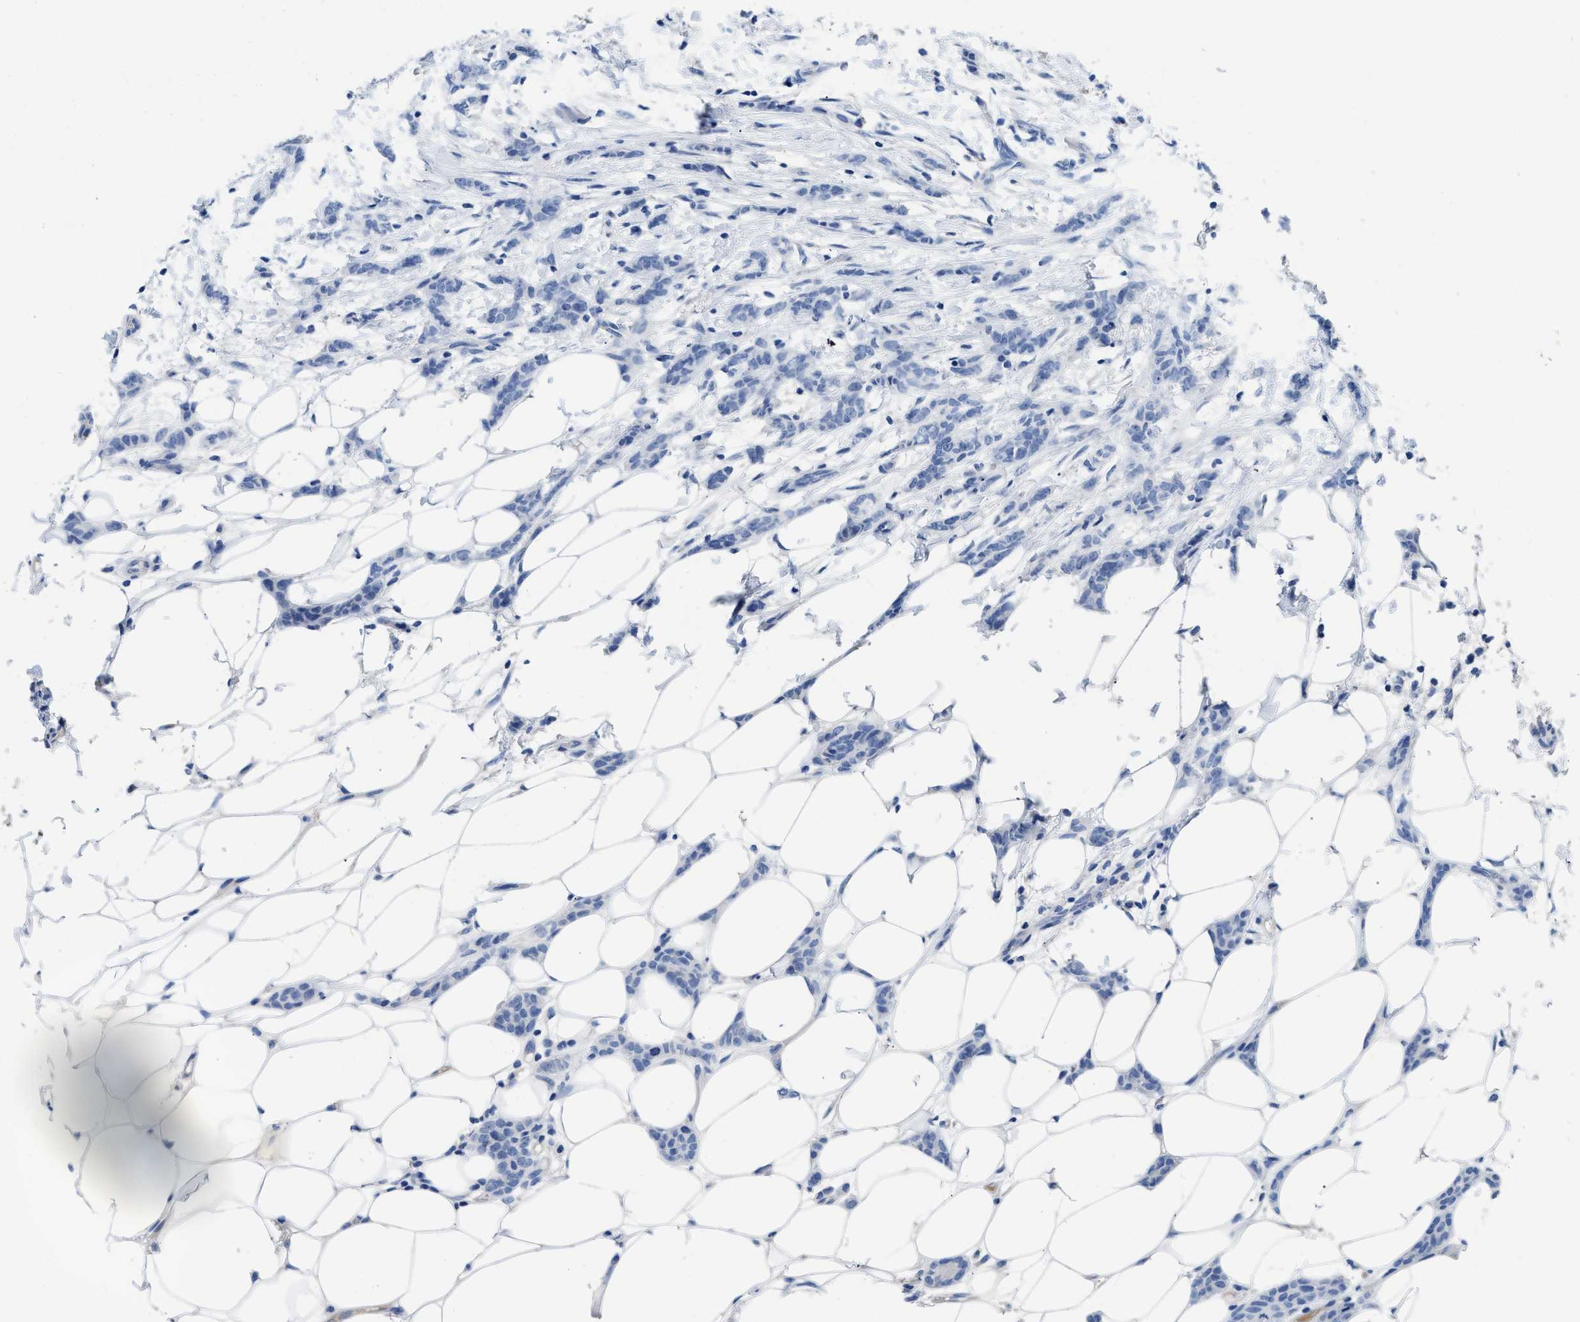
{"staining": {"intensity": "negative", "quantity": "none", "location": "none"}, "tissue": "breast cancer", "cell_type": "Tumor cells", "image_type": "cancer", "snomed": [{"axis": "morphology", "description": "Lobular carcinoma"}, {"axis": "topography", "description": "Skin"}, {"axis": "topography", "description": "Breast"}], "caption": "The histopathology image displays no significant expression in tumor cells of breast cancer (lobular carcinoma).", "gene": "C1S", "patient": {"sex": "female", "age": 46}}